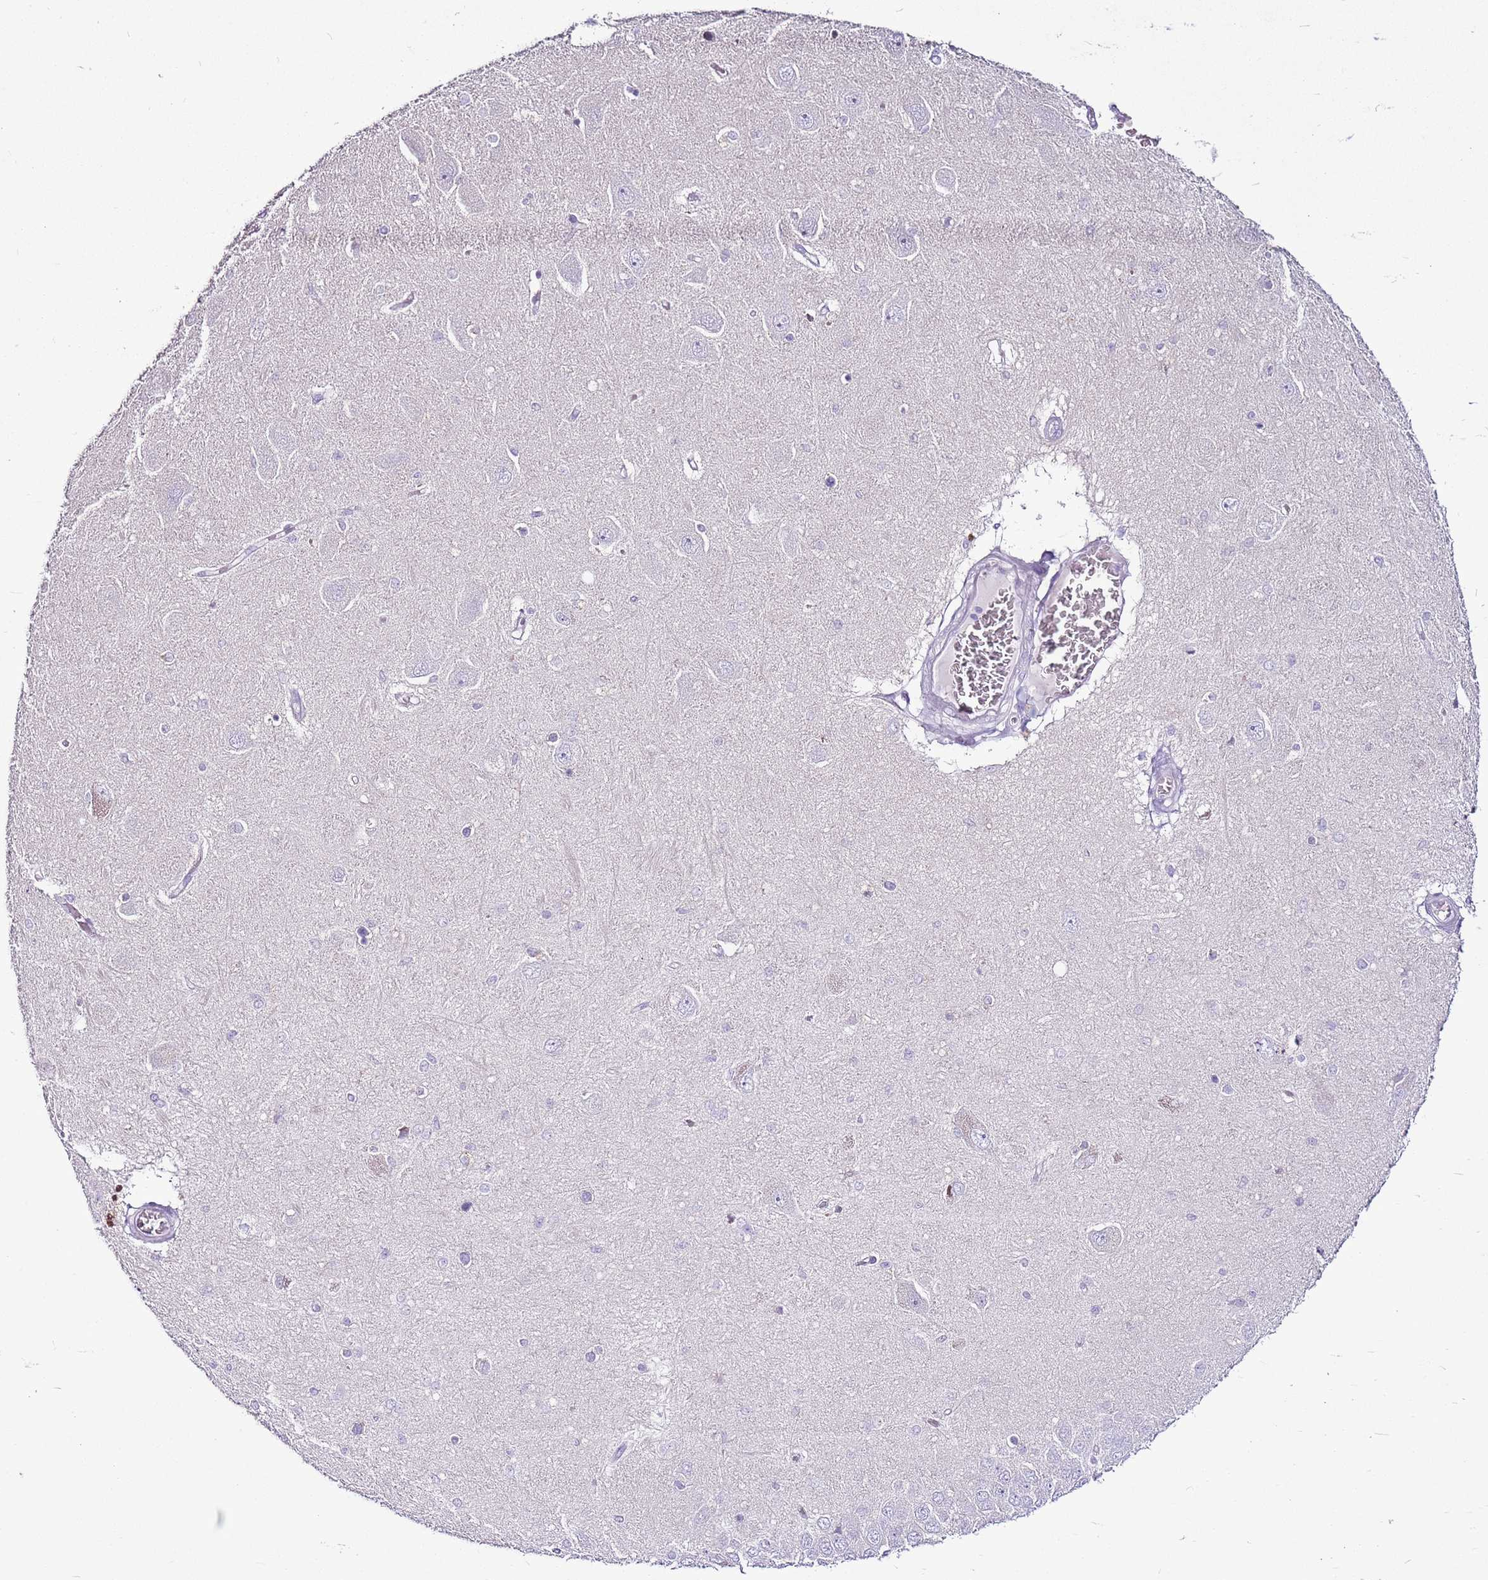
{"staining": {"intensity": "negative", "quantity": "none", "location": "none"}, "tissue": "hippocampus", "cell_type": "Glial cells", "image_type": "normal", "snomed": [{"axis": "morphology", "description": "Normal tissue, NOS"}, {"axis": "topography", "description": "Hippocampus"}], "caption": "Unremarkable hippocampus was stained to show a protein in brown. There is no significant positivity in glial cells. (Stains: DAB (3,3'-diaminobenzidine) immunohistochemistry with hematoxylin counter stain, Microscopy: brightfield microscopy at high magnification).", "gene": "CNFN", "patient": {"sex": "female", "age": 54}}